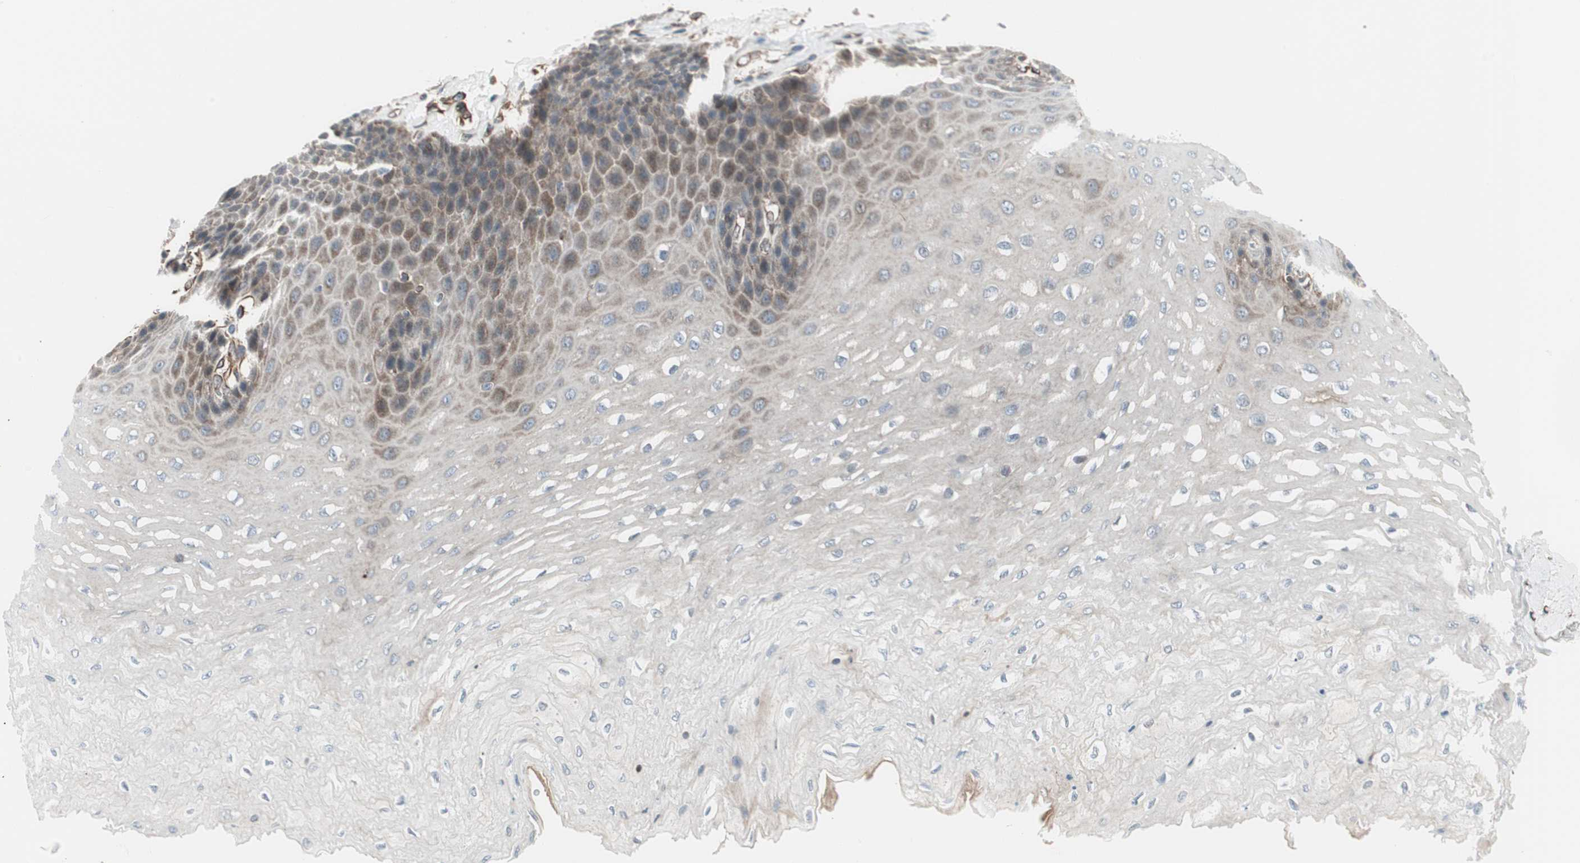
{"staining": {"intensity": "moderate", "quantity": "25%-75%", "location": "cytoplasmic/membranous"}, "tissue": "esophagus", "cell_type": "Squamous epithelial cells", "image_type": "normal", "snomed": [{"axis": "morphology", "description": "Normal tissue, NOS"}, {"axis": "topography", "description": "Esophagus"}], "caption": "Immunohistochemical staining of benign human esophagus displays moderate cytoplasmic/membranous protein positivity in about 25%-75% of squamous epithelial cells. The staining is performed using DAB (3,3'-diaminobenzidine) brown chromogen to label protein expression. The nuclei are counter-stained blue using hematoxylin.", "gene": "MAD2L2", "patient": {"sex": "female", "age": 72}}